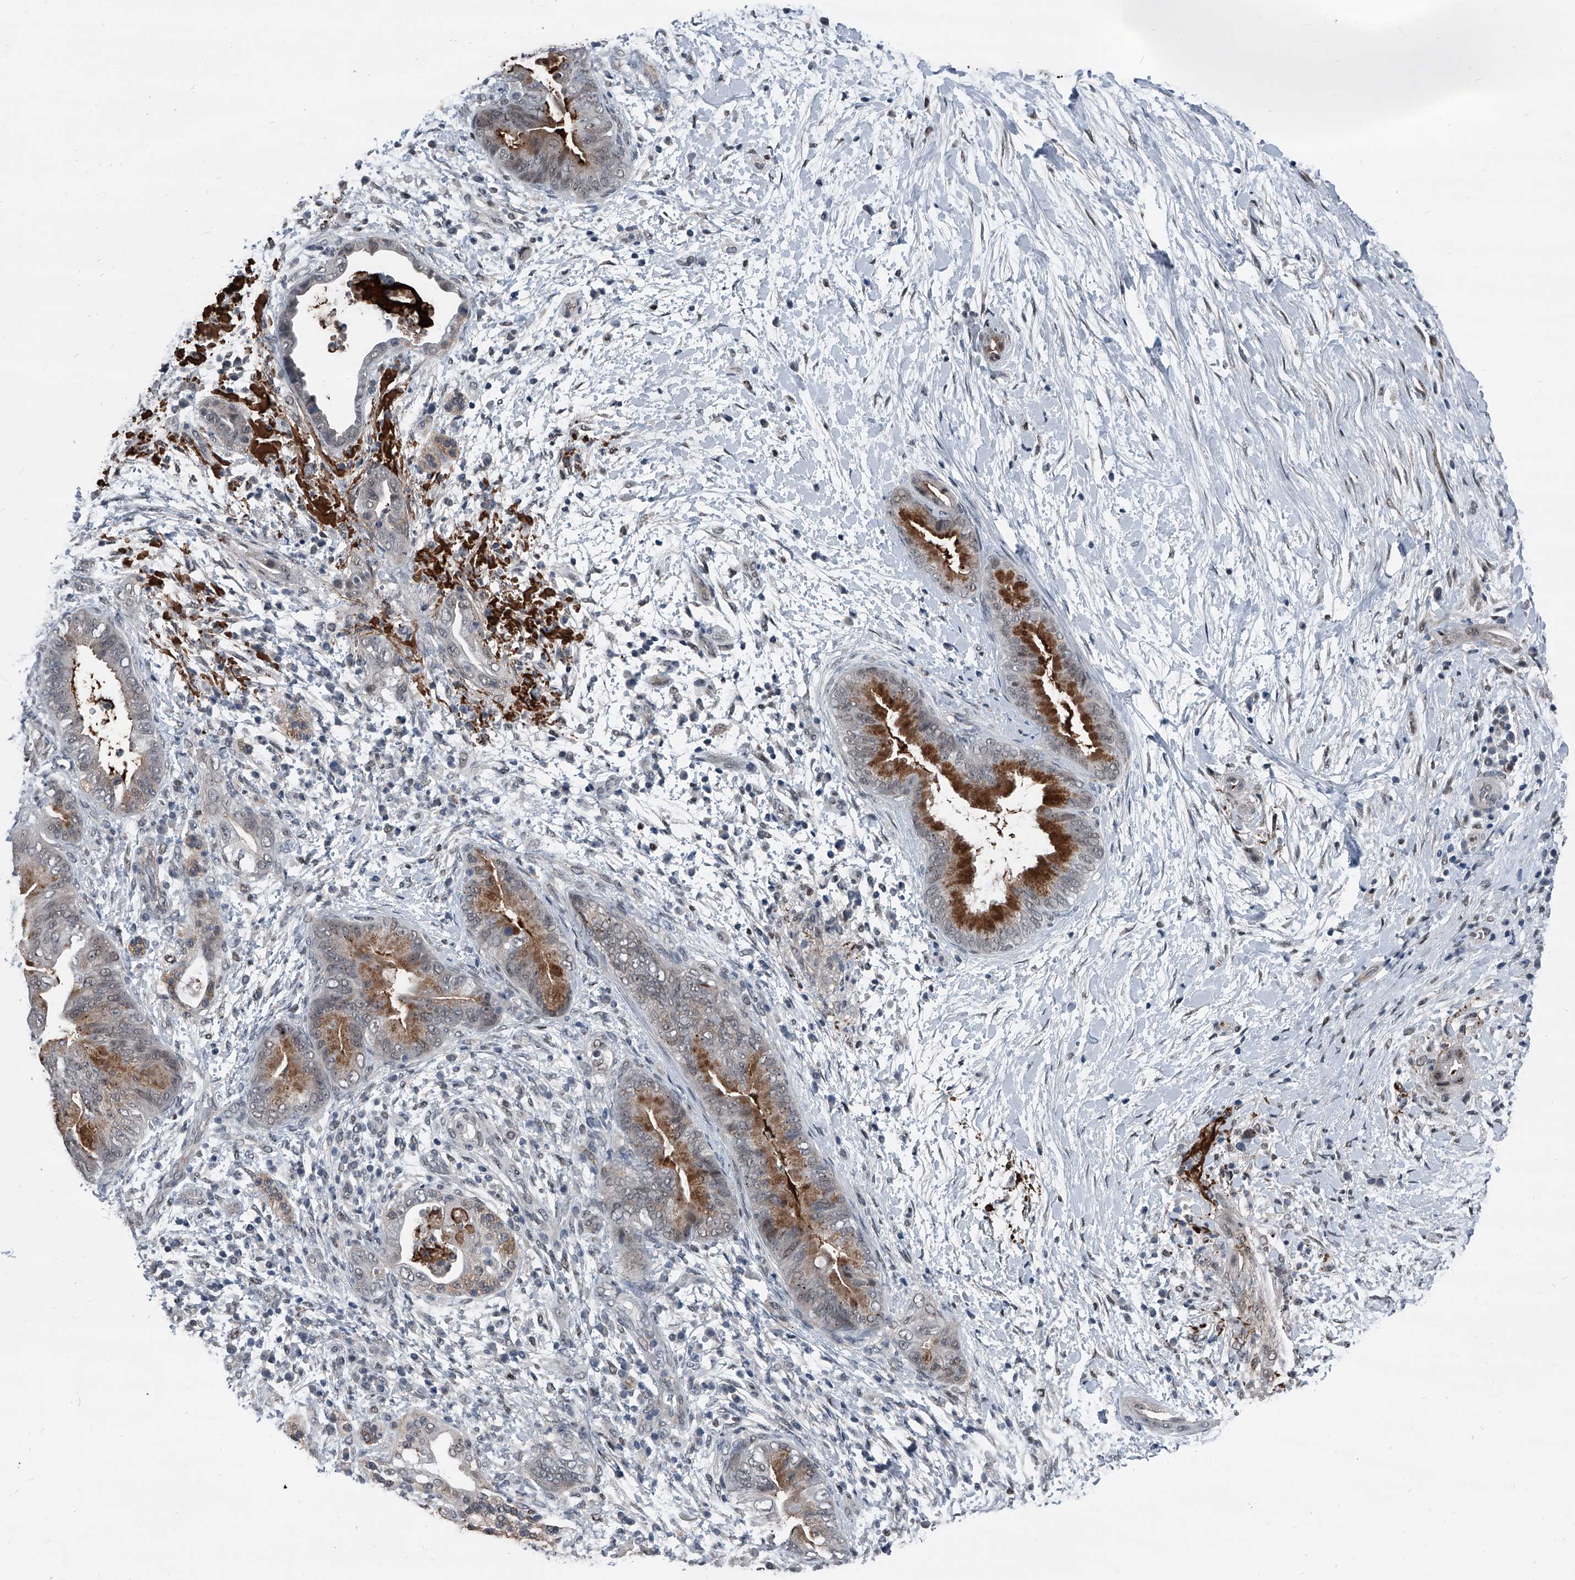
{"staining": {"intensity": "moderate", "quantity": "25%-75%", "location": "cytoplasmic/membranous"}, "tissue": "pancreatic cancer", "cell_type": "Tumor cells", "image_type": "cancer", "snomed": [{"axis": "morphology", "description": "Adenocarcinoma, NOS"}, {"axis": "topography", "description": "Pancreas"}], "caption": "Approximately 25%-75% of tumor cells in pancreatic cancer display moderate cytoplasmic/membranous protein staining as visualized by brown immunohistochemical staining.", "gene": "MEN1", "patient": {"sex": "male", "age": 75}}